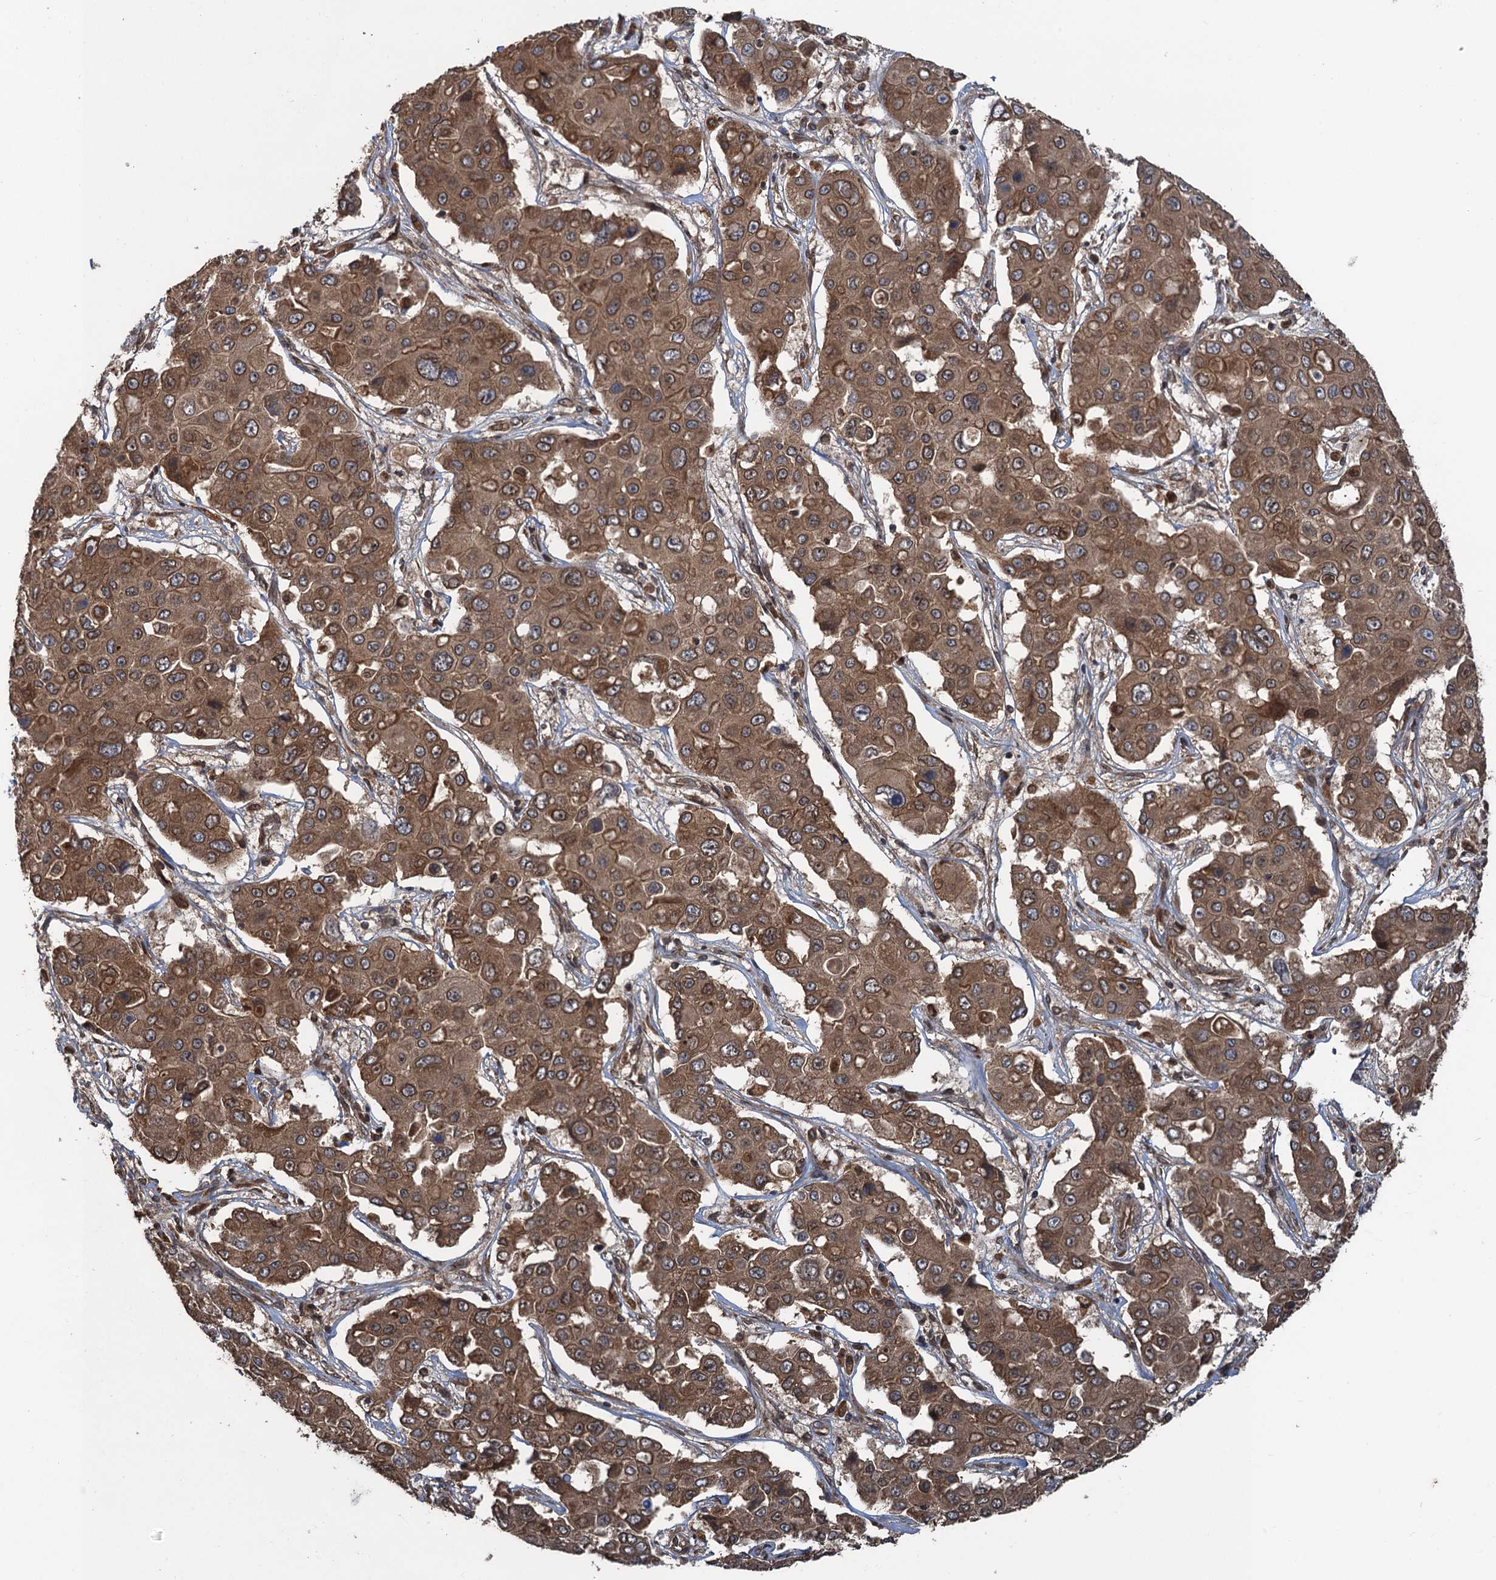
{"staining": {"intensity": "moderate", "quantity": ">75%", "location": "cytoplasmic/membranous,nuclear"}, "tissue": "liver cancer", "cell_type": "Tumor cells", "image_type": "cancer", "snomed": [{"axis": "morphology", "description": "Cholangiocarcinoma"}, {"axis": "topography", "description": "Liver"}], "caption": "A micrograph of human liver cancer (cholangiocarcinoma) stained for a protein demonstrates moderate cytoplasmic/membranous and nuclear brown staining in tumor cells.", "gene": "GLE1", "patient": {"sex": "male", "age": 67}}